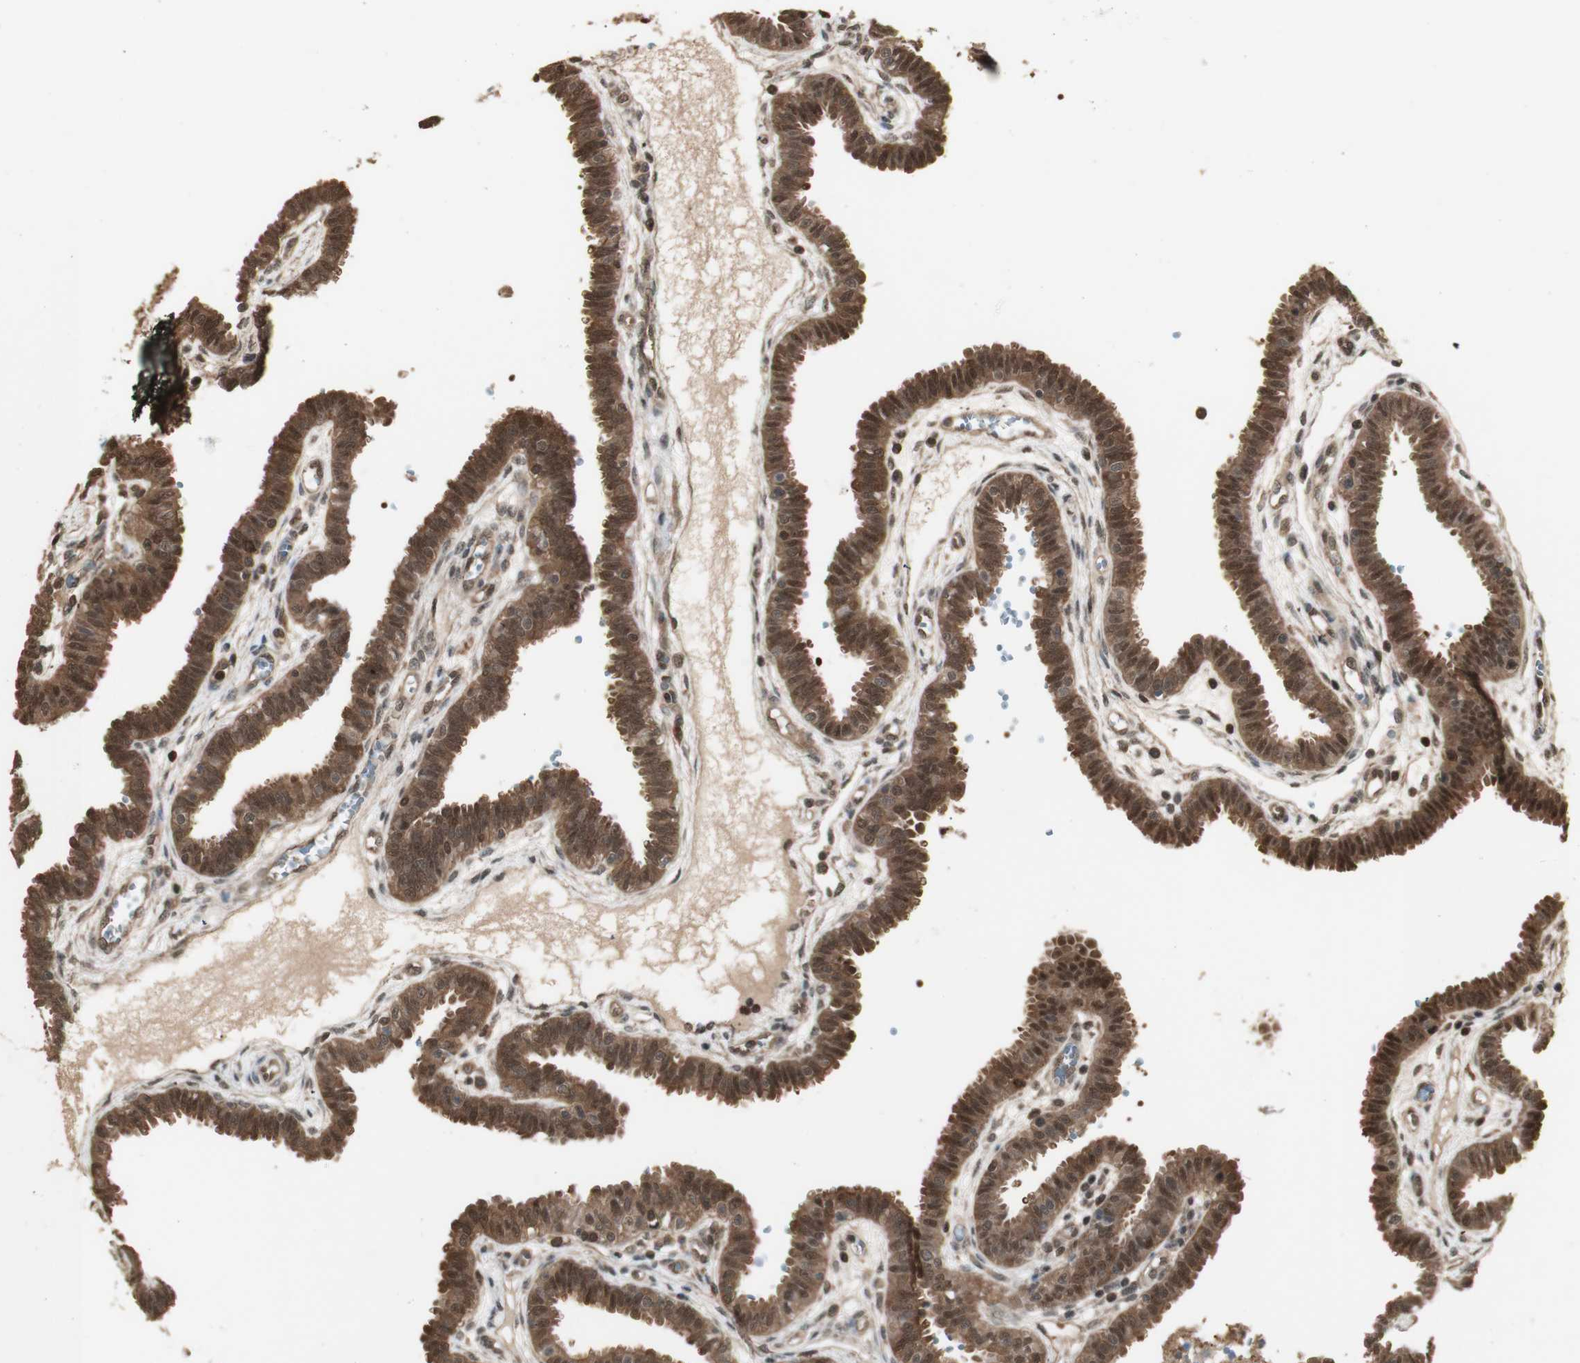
{"staining": {"intensity": "strong", "quantity": ">75%", "location": "cytoplasmic/membranous,nuclear"}, "tissue": "fallopian tube", "cell_type": "Glandular cells", "image_type": "normal", "snomed": [{"axis": "morphology", "description": "Normal tissue, NOS"}, {"axis": "topography", "description": "Fallopian tube"}], "caption": "Protein expression analysis of normal human fallopian tube reveals strong cytoplasmic/membranous,nuclear positivity in about >75% of glandular cells. Using DAB (brown) and hematoxylin (blue) stains, captured at high magnification using brightfield microscopy.", "gene": "YWHAB", "patient": {"sex": "female", "age": 32}}